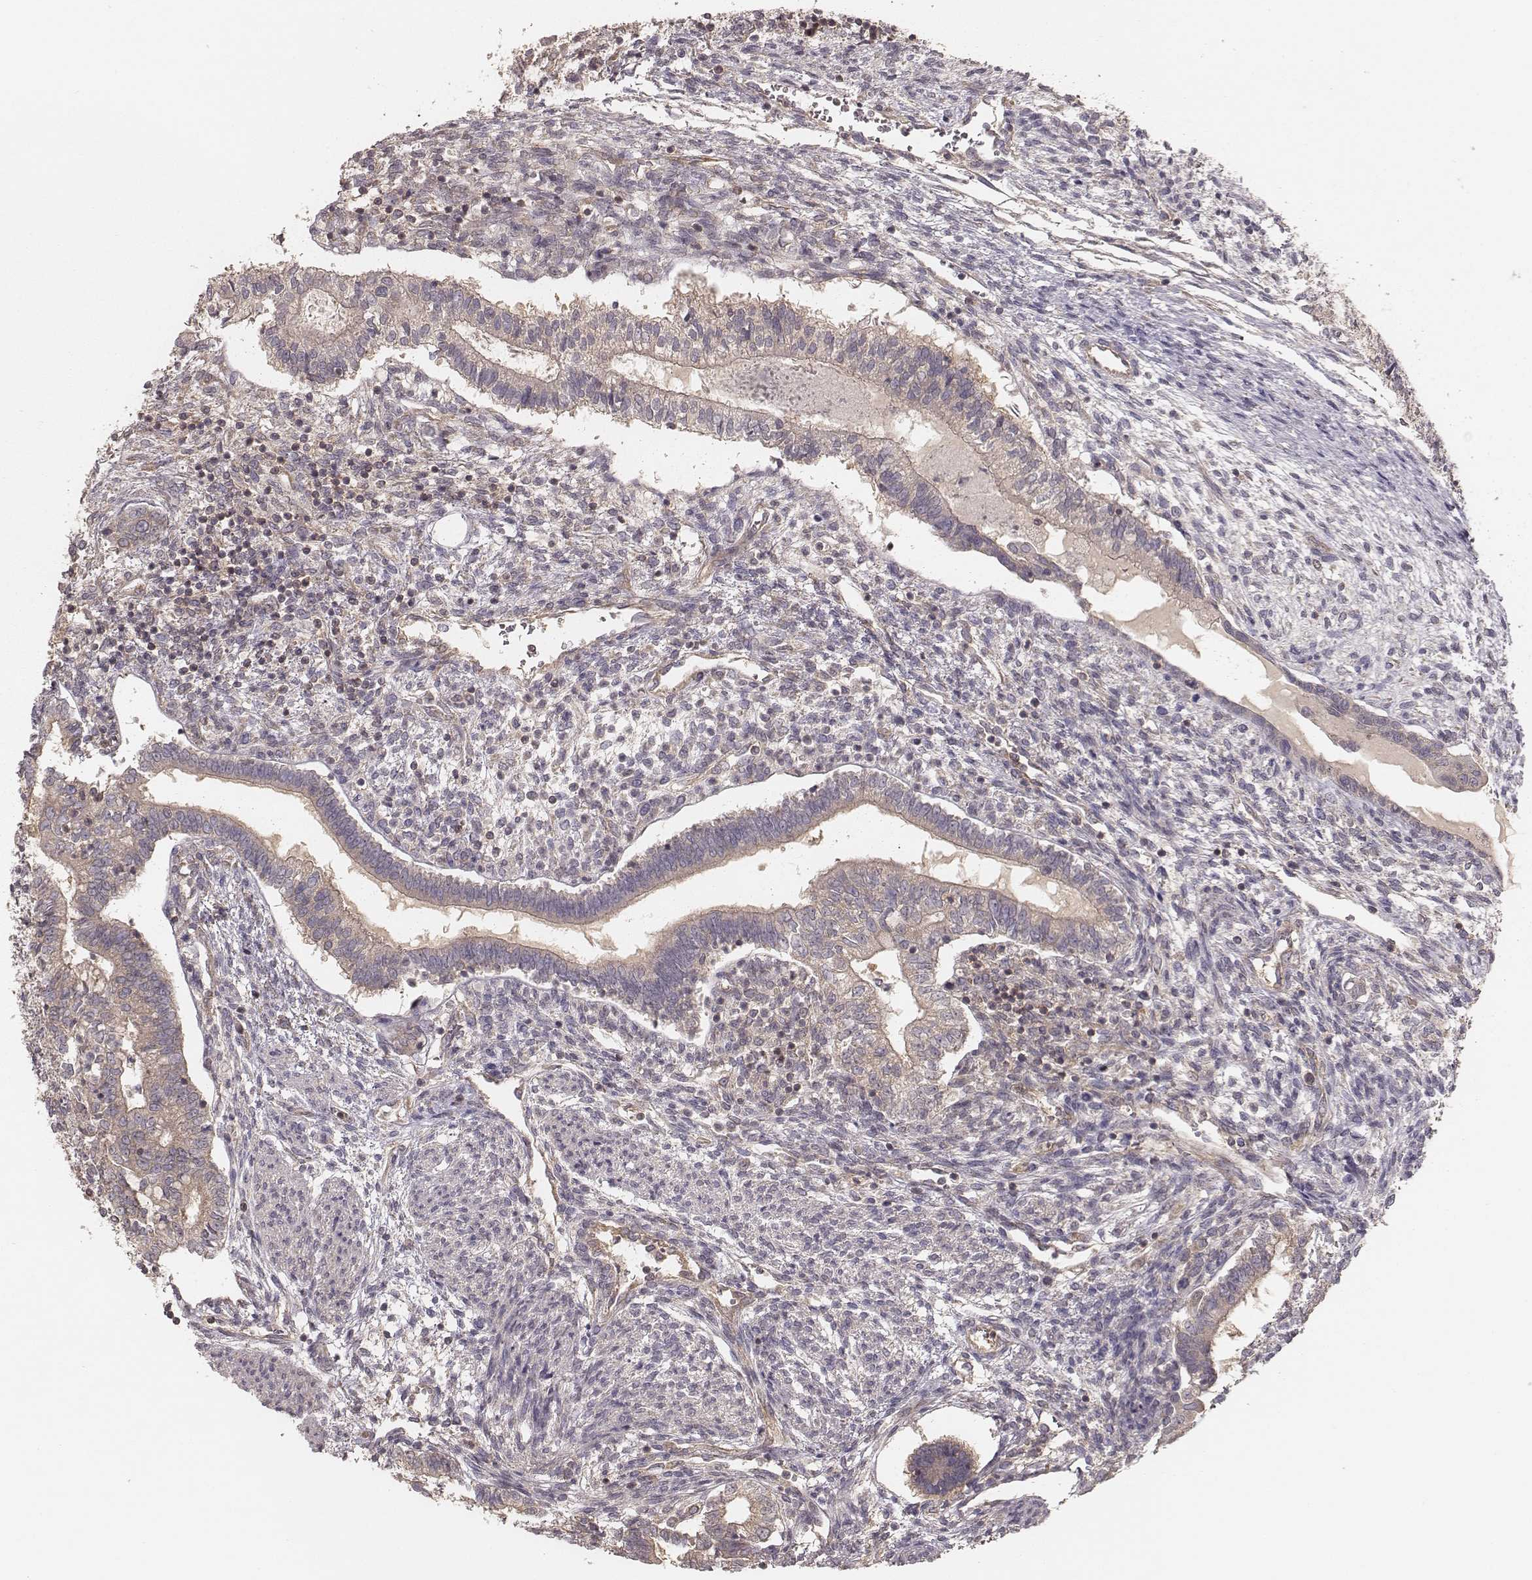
{"staining": {"intensity": "weak", "quantity": "25%-75%", "location": "cytoplasmic/membranous"}, "tissue": "testis cancer", "cell_type": "Tumor cells", "image_type": "cancer", "snomed": [{"axis": "morphology", "description": "Carcinoma, Embryonal, NOS"}, {"axis": "topography", "description": "Testis"}], "caption": "A brown stain highlights weak cytoplasmic/membranous expression of a protein in testis embryonal carcinoma tumor cells.", "gene": "CARS1", "patient": {"sex": "male", "age": 37}}